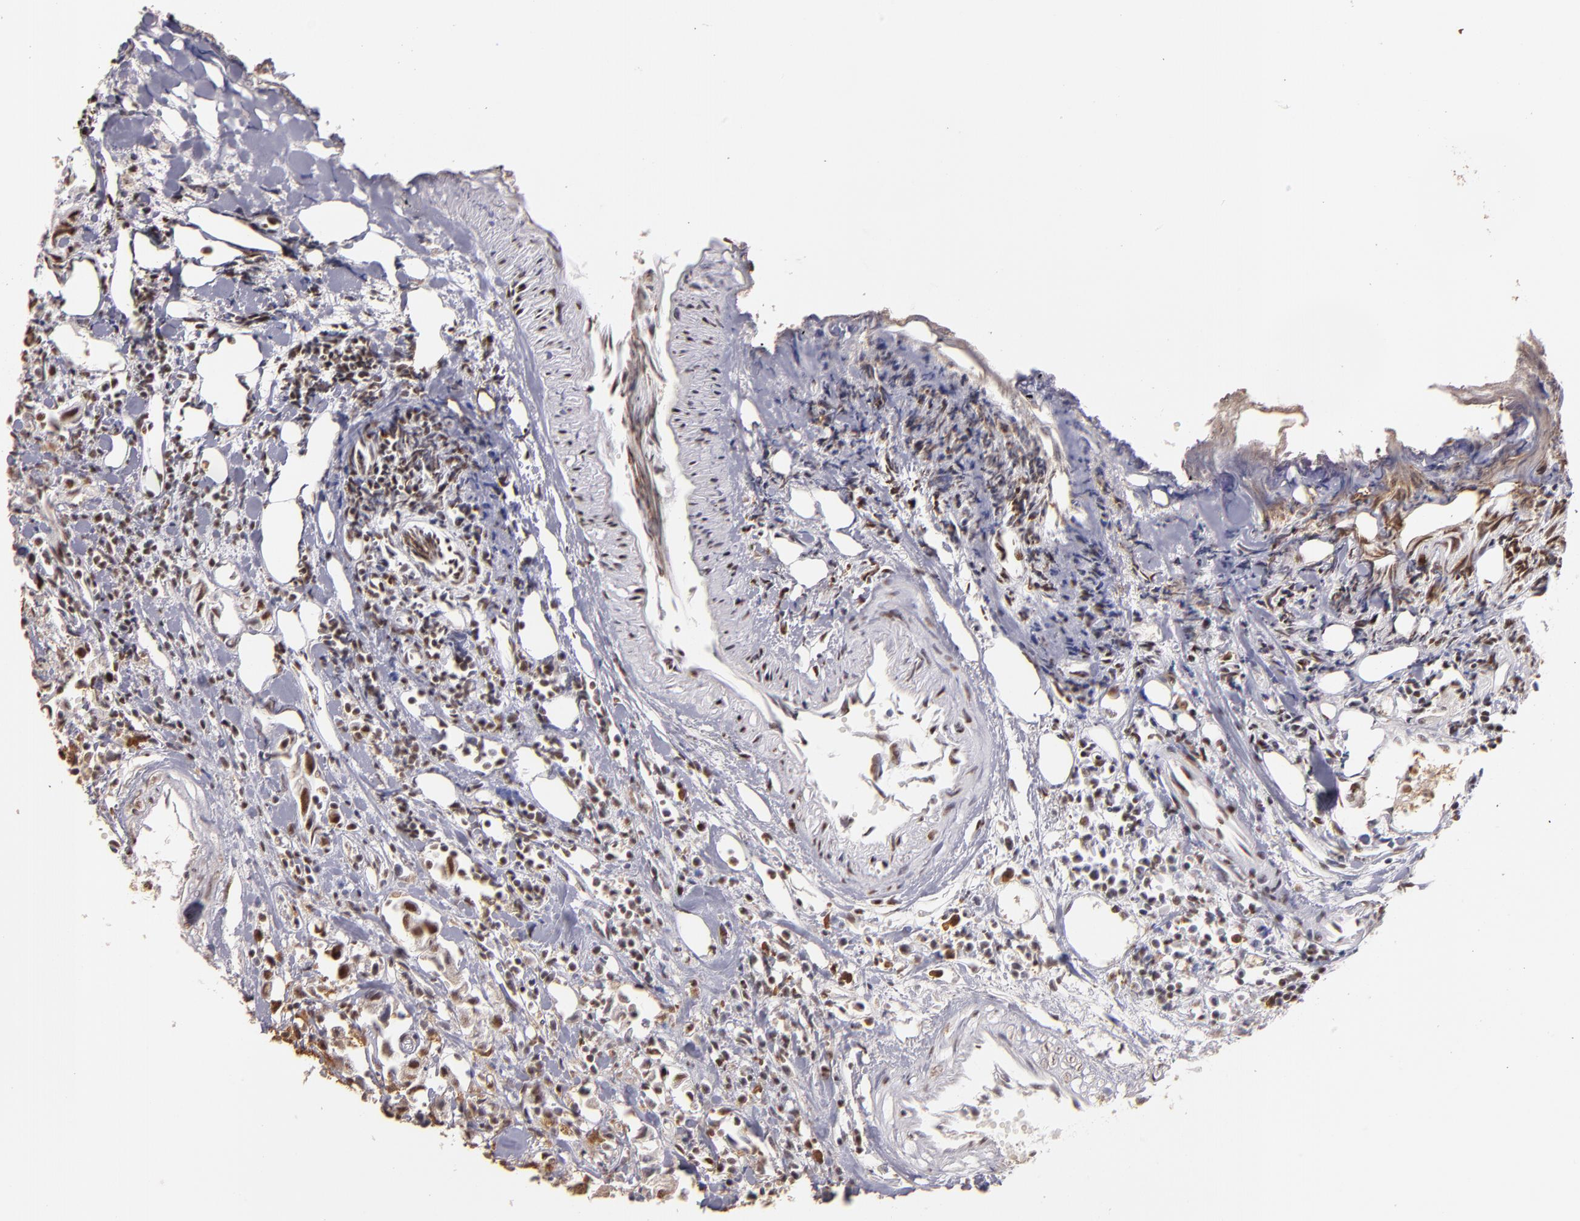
{"staining": {"intensity": "moderate", "quantity": ">75%", "location": "cytoplasmic/membranous,nuclear"}, "tissue": "urothelial cancer", "cell_type": "Tumor cells", "image_type": "cancer", "snomed": [{"axis": "morphology", "description": "Urothelial carcinoma, High grade"}, {"axis": "topography", "description": "Urinary bladder"}], "caption": "Immunohistochemical staining of urothelial cancer demonstrates medium levels of moderate cytoplasmic/membranous and nuclear expression in about >75% of tumor cells. (IHC, brightfield microscopy, high magnification).", "gene": "SP1", "patient": {"sex": "female", "age": 75}}